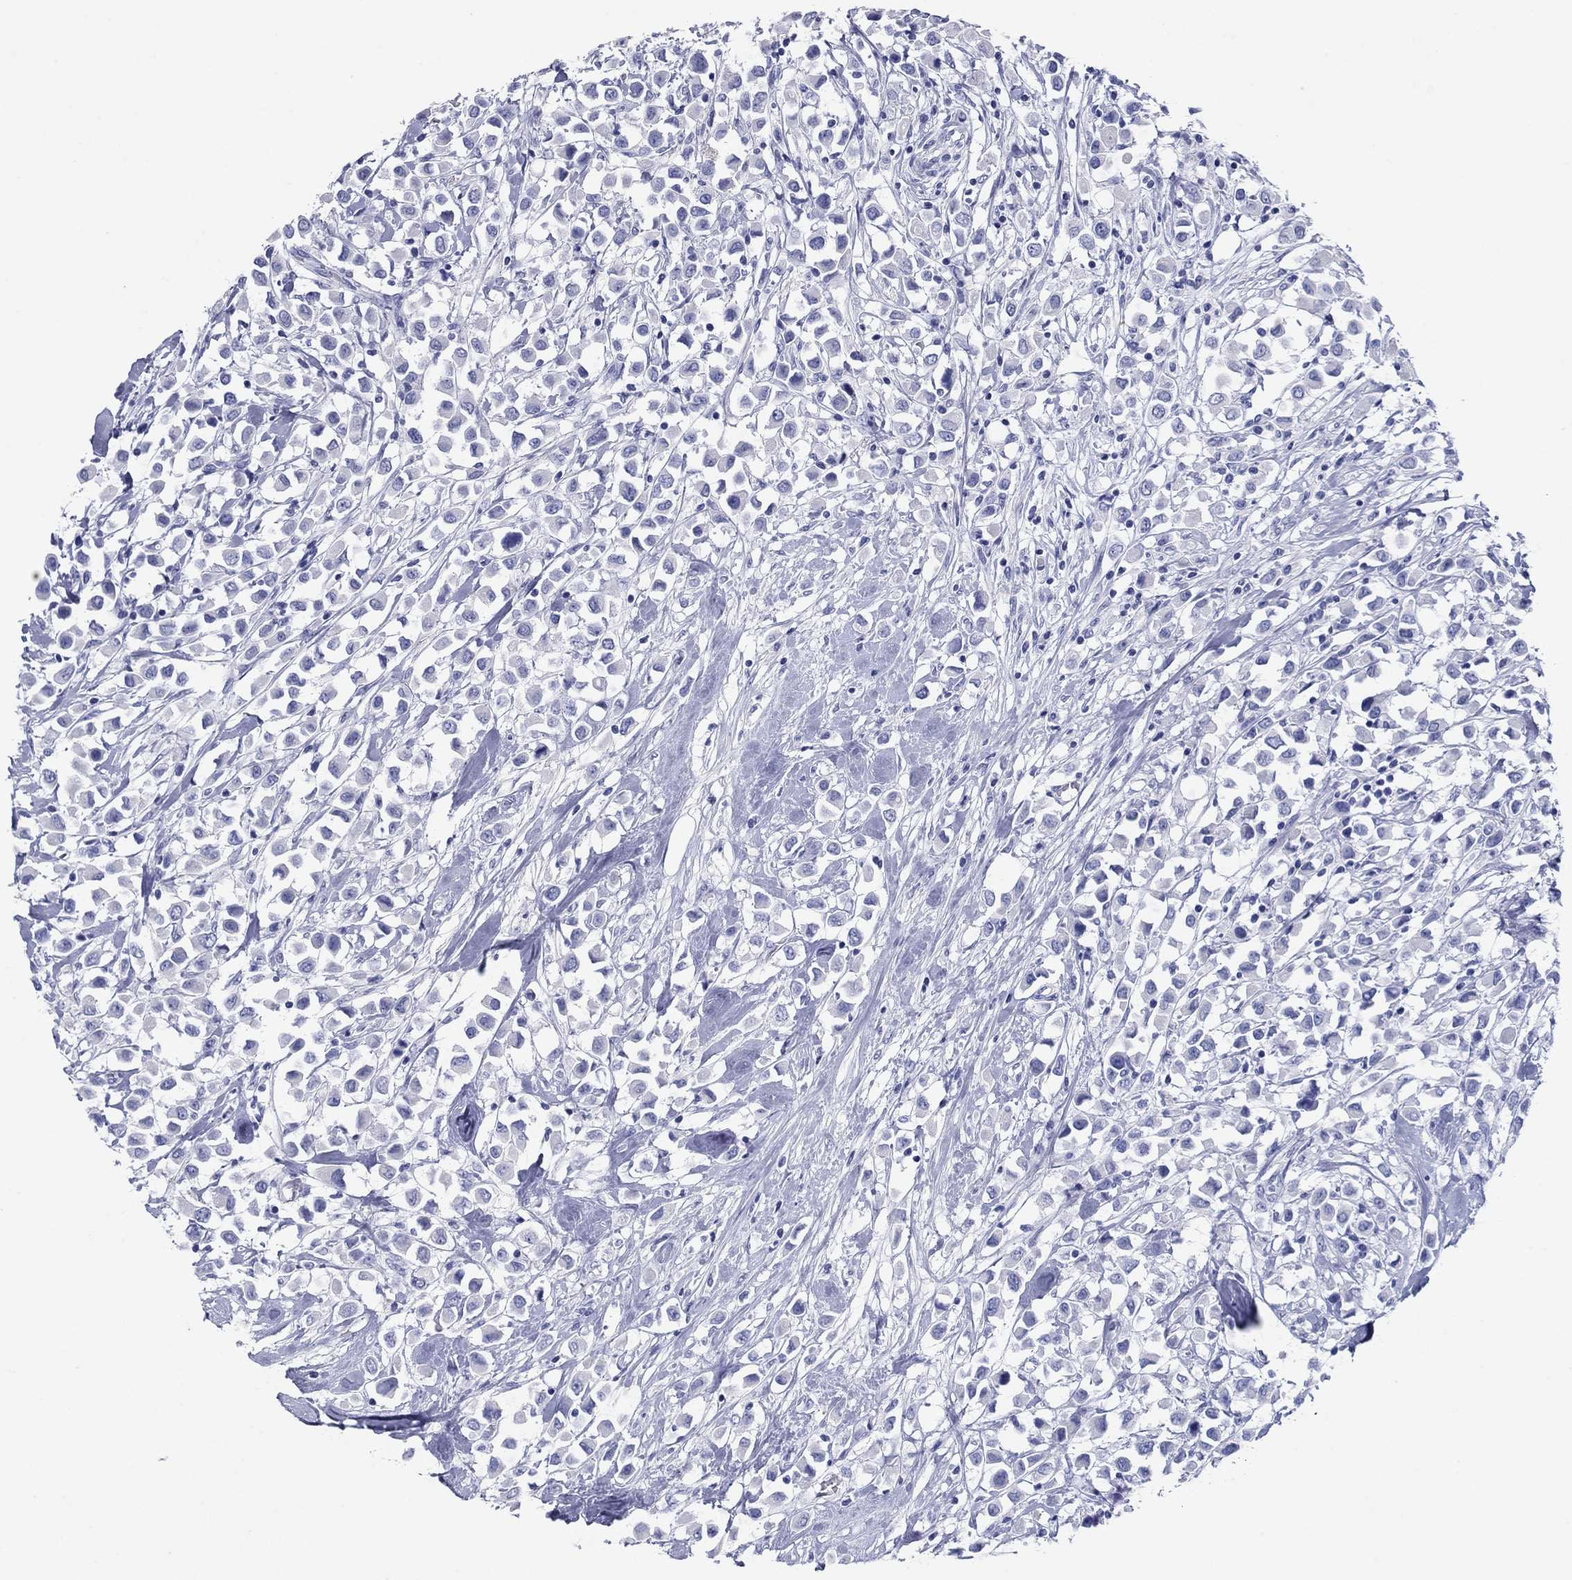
{"staining": {"intensity": "negative", "quantity": "none", "location": "none"}, "tissue": "breast cancer", "cell_type": "Tumor cells", "image_type": "cancer", "snomed": [{"axis": "morphology", "description": "Duct carcinoma"}, {"axis": "topography", "description": "Breast"}], "caption": "The image reveals no significant positivity in tumor cells of breast cancer.", "gene": "ATP4A", "patient": {"sex": "female", "age": 61}}